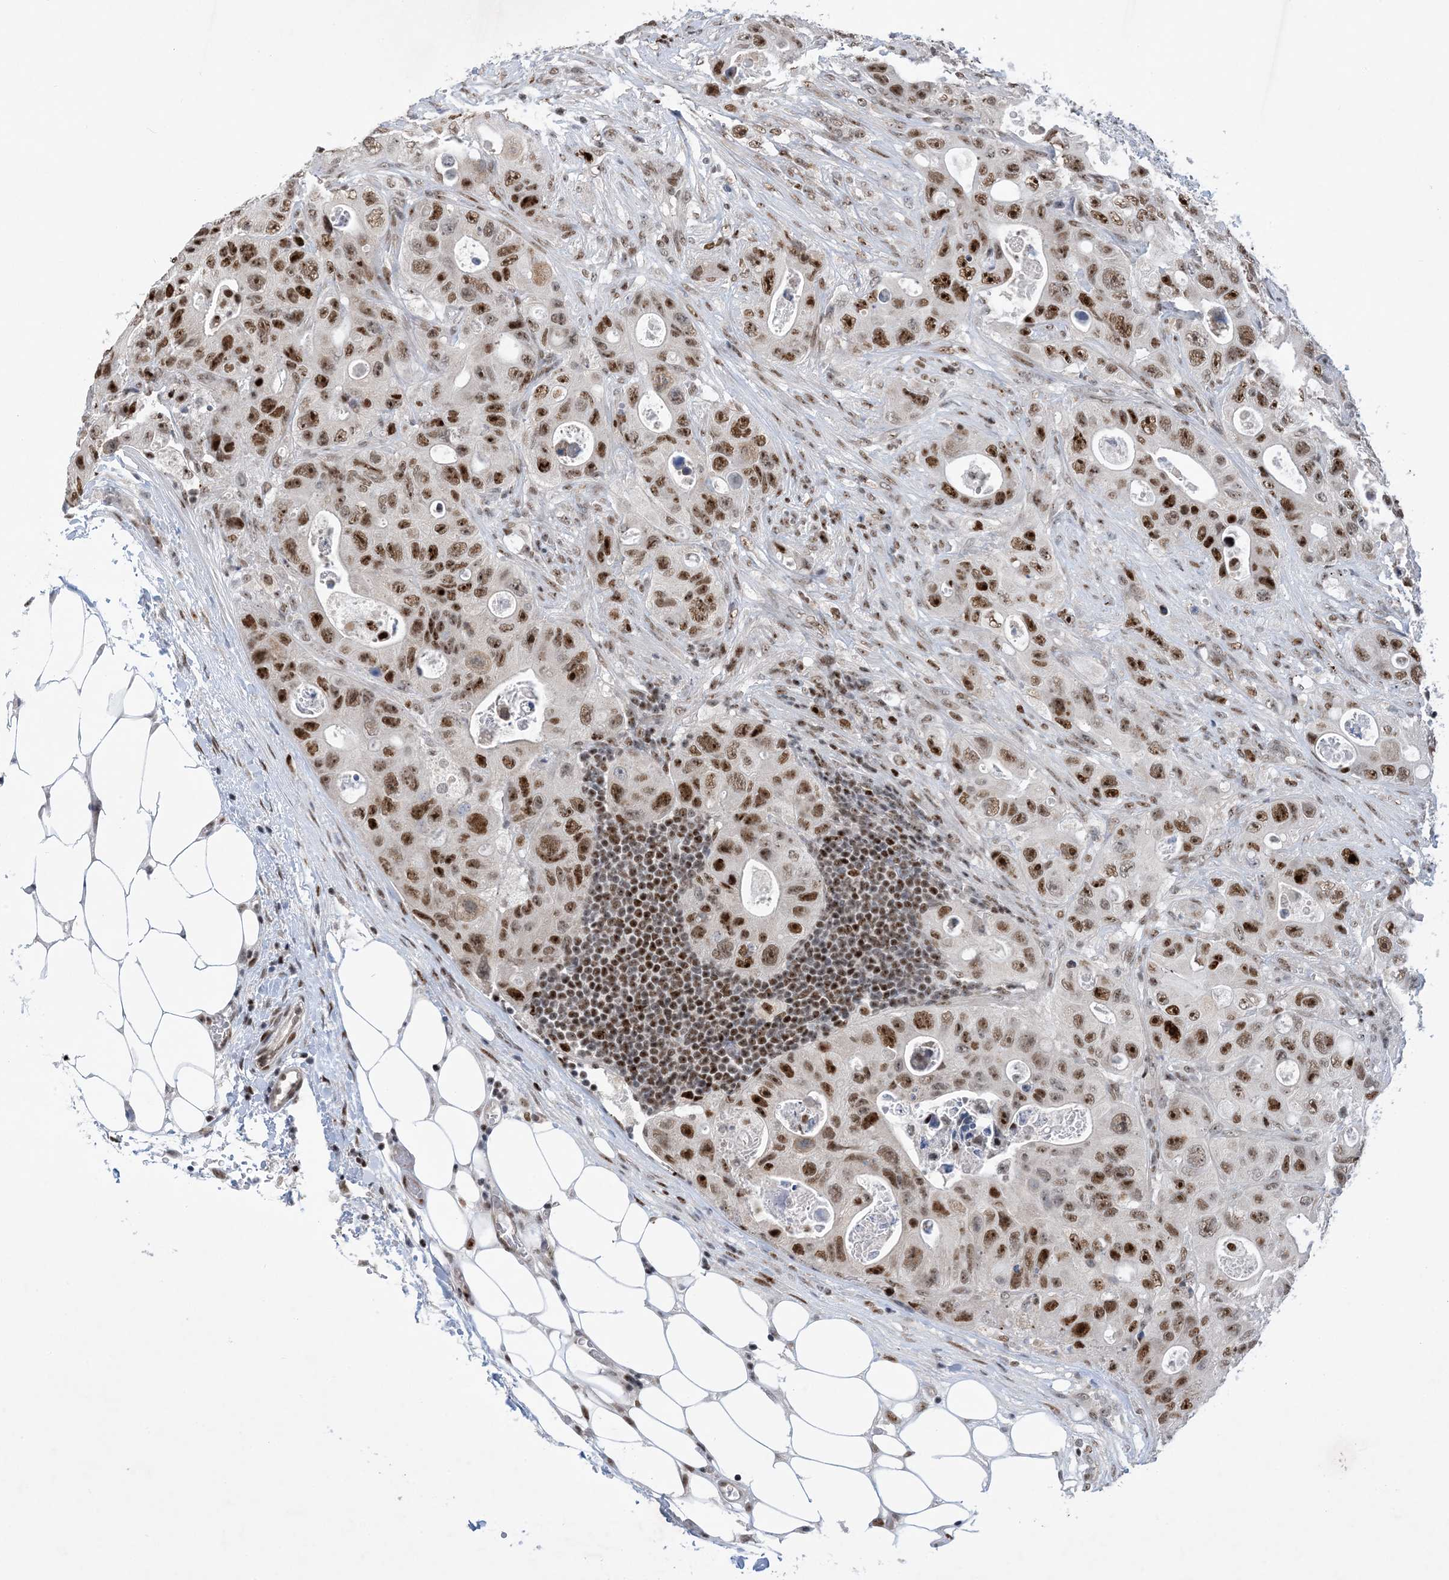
{"staining": {"intensity": "strong", "quantity": ">75%", "location": "nuclear"}, "tissue": "colorectal cancer", "cell_type": "Tumor cells", "image_type": "cancer", "snomed": [{"axis": "morphology", "description": "Adenocarcinoma, NOS"}, {"axis": "topography", "description": "Colon"}], "caption": "Brown immunohistochemical staining in adenocarcinoma (colorectal) demonstrates strong nuclear staining in about >75% of tumor cells. The staining is performed using DAB (3,3'-diaminobenzidine) brown chromogen to label protein expression. The nuclei are counter-stained blue using hematoxylin.", "gene": "TSPYL1", "patient": {"sex": "female", "age": 46}}